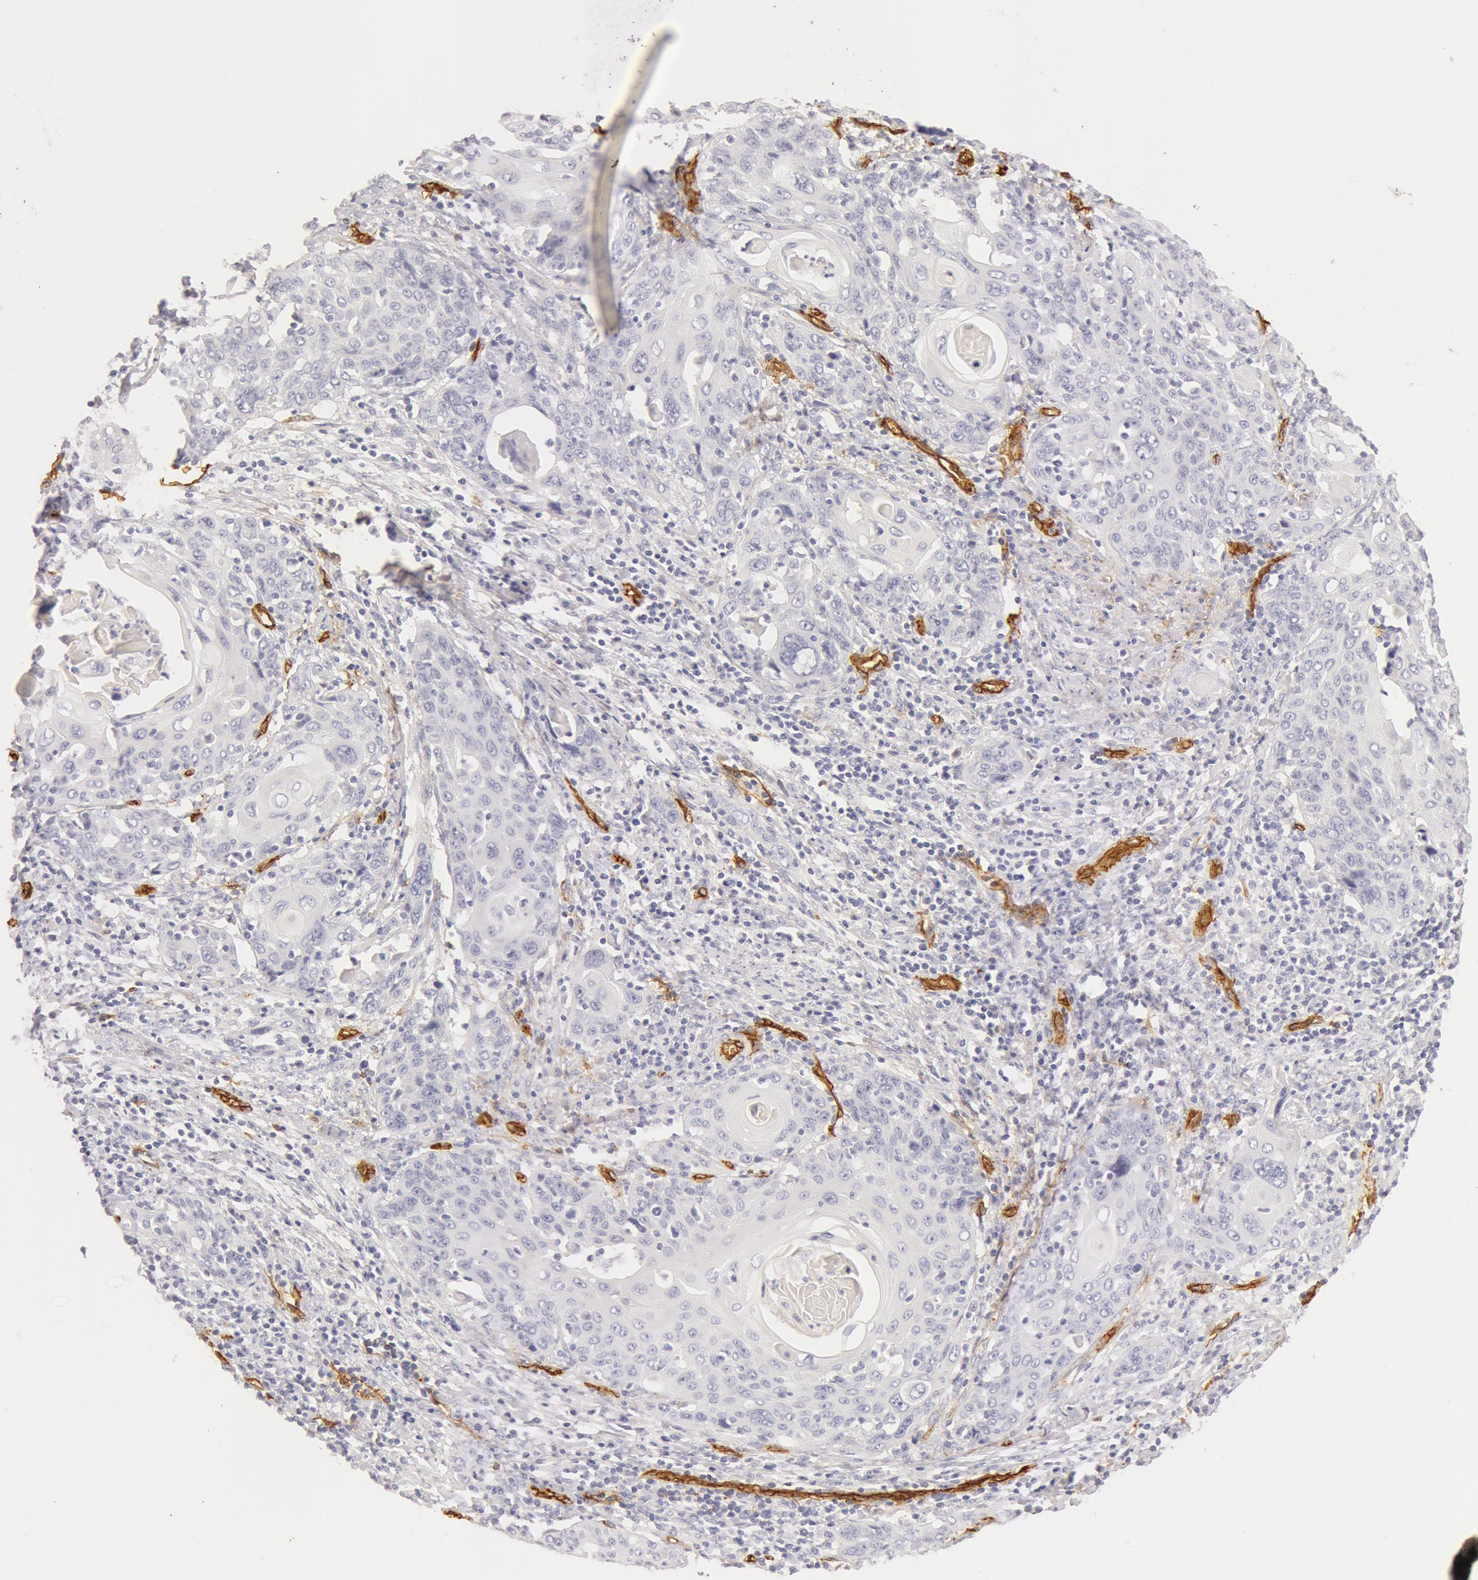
{"staining": {"intensity": "negative", "quantity": "none", "location": "none"}, "tissue": "cervical cancer", "cell_type": "Tumor cells", "image_type": "cancer", "snomed": [{"axis": "morphology", "description": "Squamous cell carcinoma, NOS"}, {"axis": "topography", "description": "Cervix"}], "caption": "Protein analysis of squamous cell carcinoma (cervical) demonstrates no significant positivity in tumor cells.", "gene": "AQP1", "patient": {"sex": "female", "age": 54}}